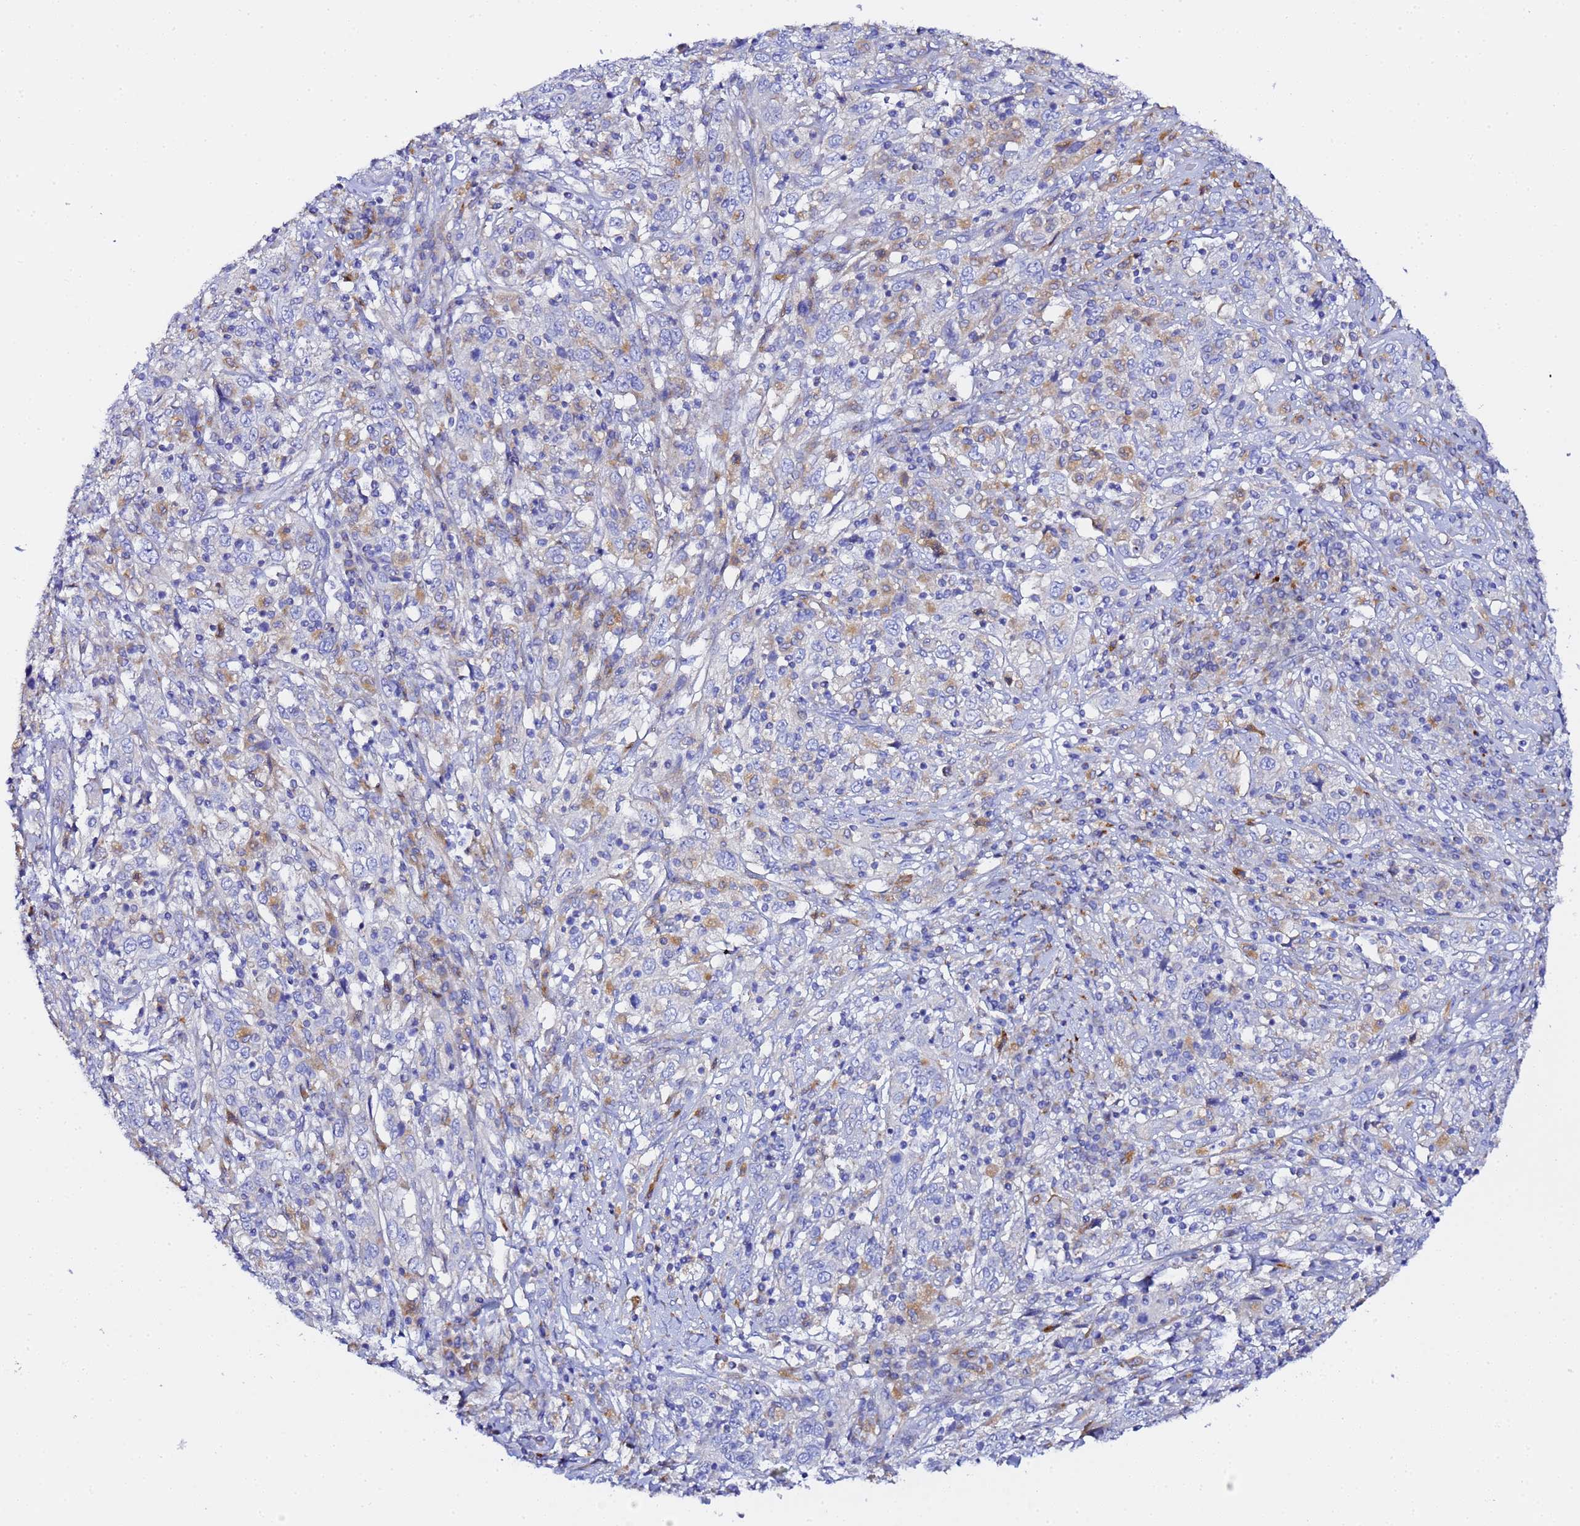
{"staining": {"intensity": "weak", "quantity": "<25%", "location": "cytoplasmic/membranous"}, "tissue": "cervical cancer", "cell_type": "Tumor cells", "image_type": "cancer", "snomed": [{"axis": "morphology", "description": "Squamous cell carcinoma, NOS"}, {"axis": "topography", "description": "Cervix"}], "caption": "Photomicrograph shows no protein positivity in tumor cells of cervical cancer tissue.", "gene": "VTI1B", "patient": {"sex": "female", "age": 46}}